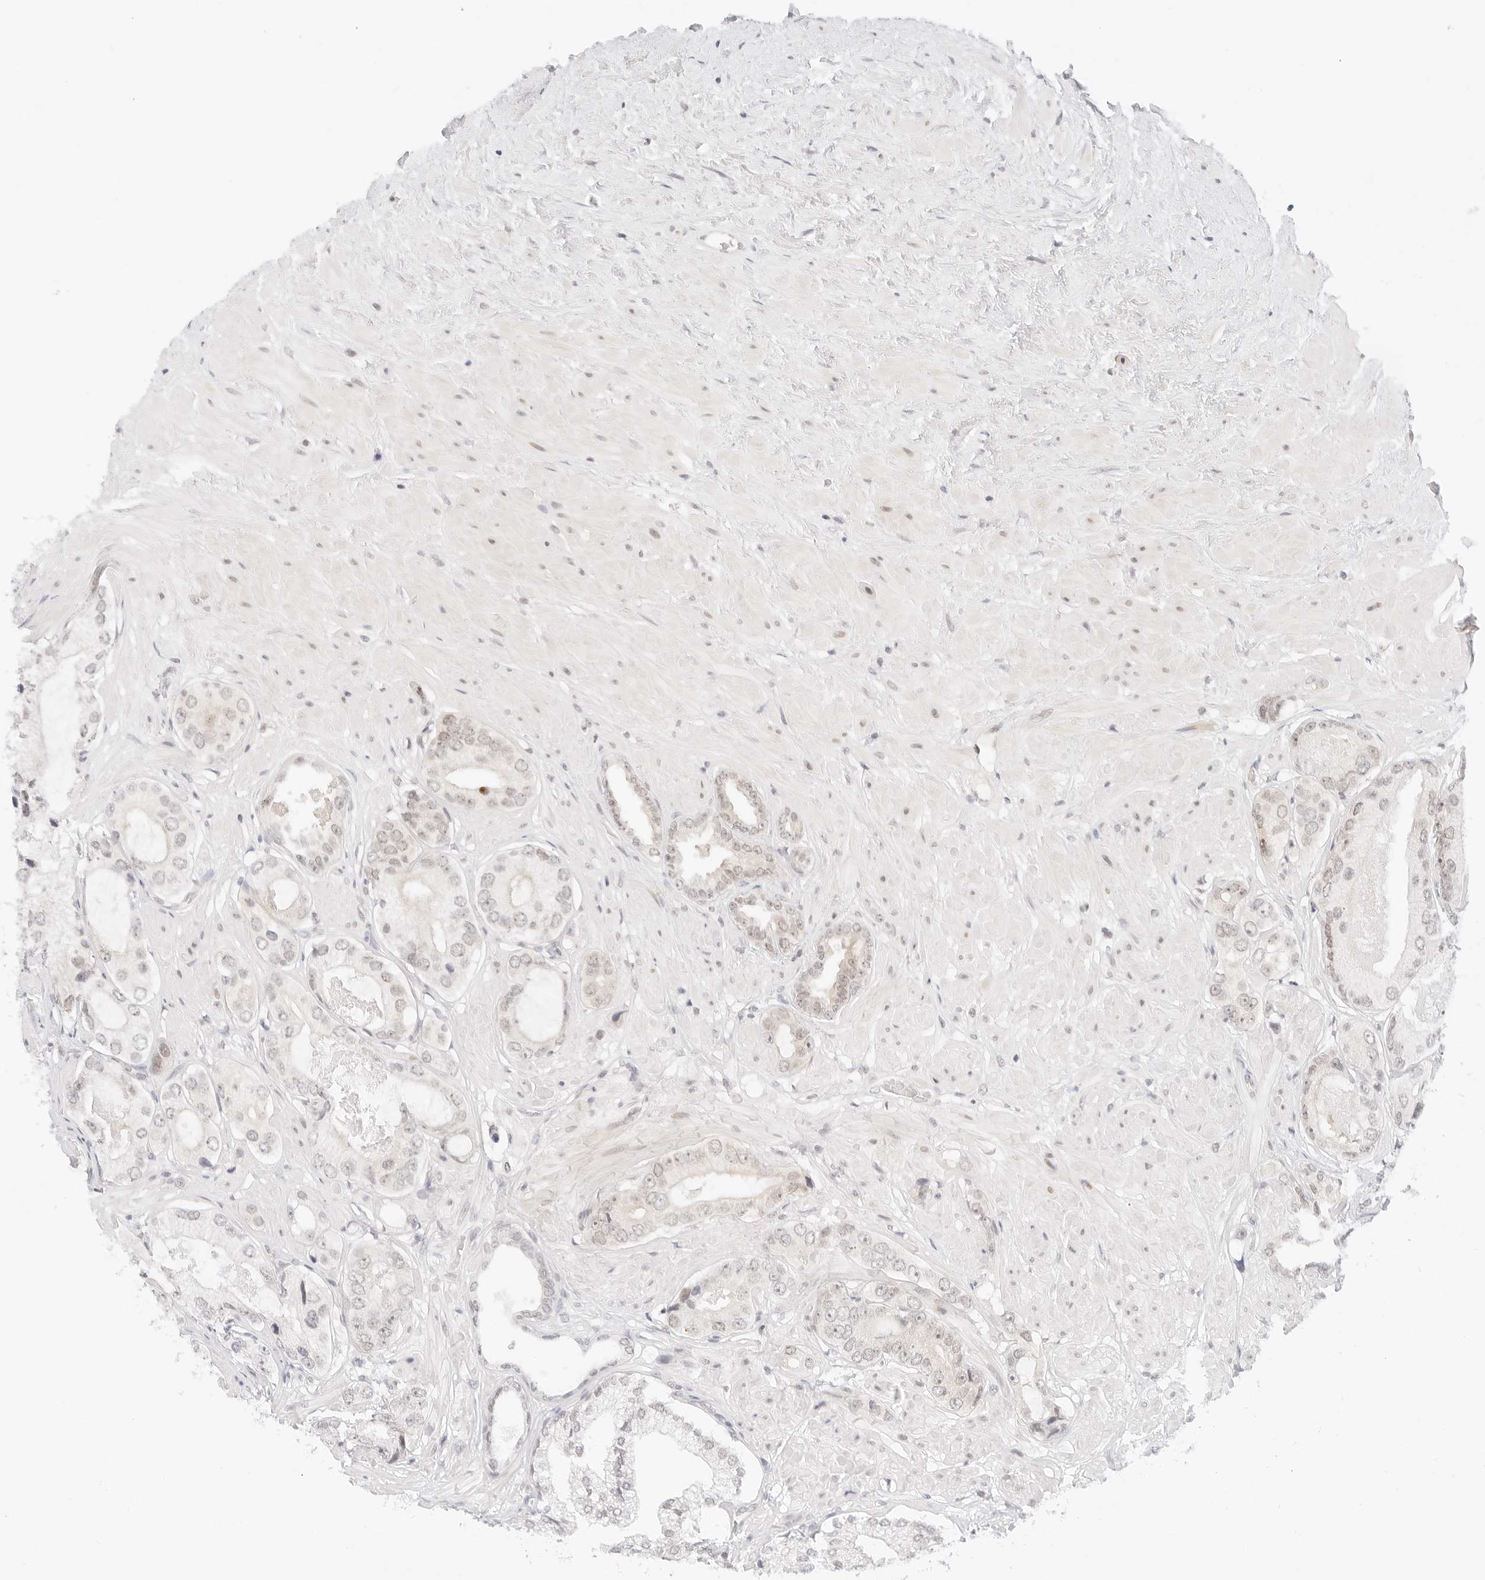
{"staining": {"intensity": "negative", "quantity": "none", "location": "none"}, "tissue": "prostate cancer", "cell_type": "Tumor cells", "image_type": "cancer", "snomed": [{"axis": "morphology", "description": "Adenocarcinoma, High grade"}, {"axis": "topography", "description": "Prostate"}], "caption": "Immunohistochemistry (IHC) photomicrograph of prostate cancer (high-grade adenocarcinoma) stained for a protein (brown), which reveals no staining in tumor cells. The staining is performed using DAB (3,3'-diaminobenzidine) brown chromogen with nuclei counter-stained in using hematoxylin.", "gene": "POLR3C", "patient": {"sex": "male", "age": 59}}